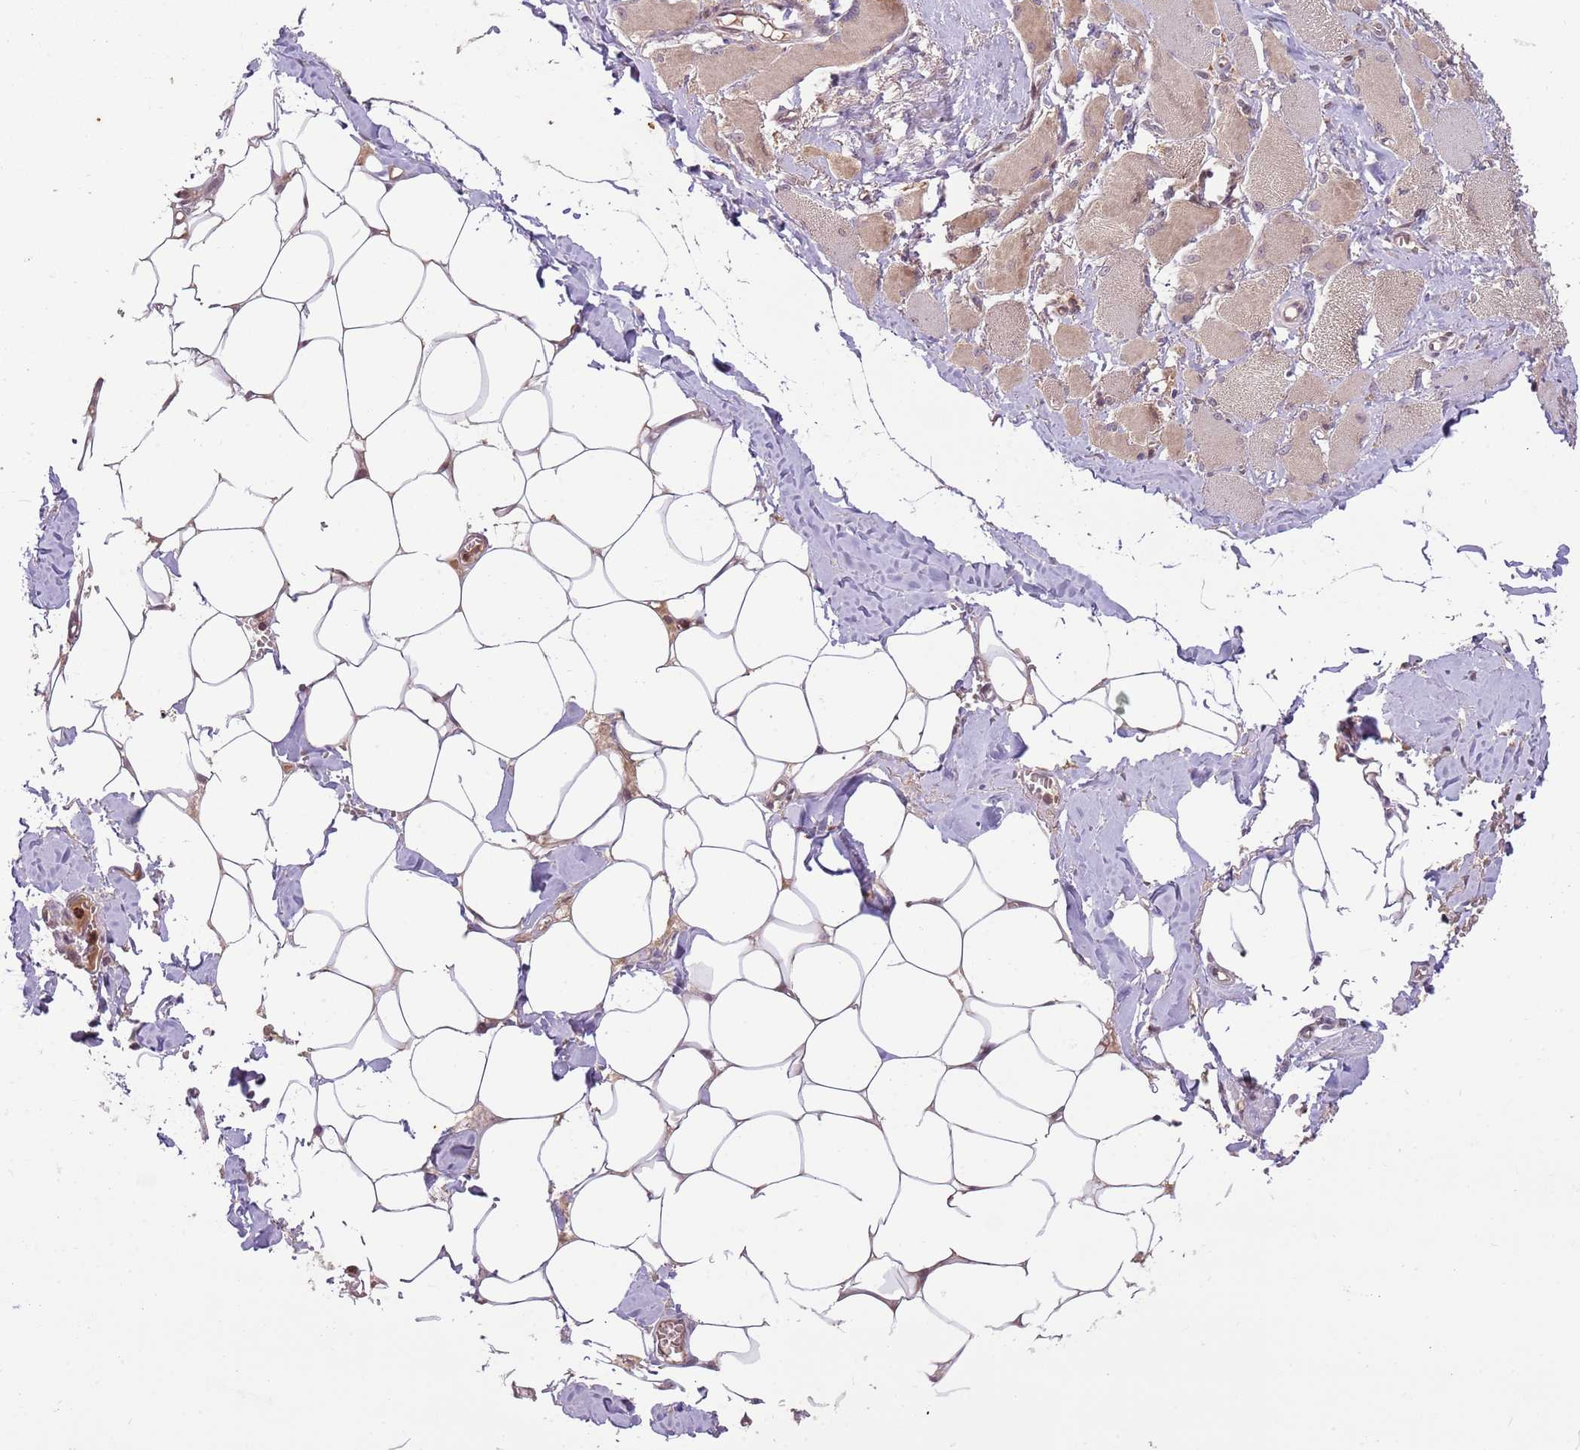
{"staining": {"intensity": "moderate", "quantity": "25%-75%", "location": "cytoplasmic/membranous"}, "tissue": "skeletal muscle", "cell_type": "Myocytes", "image_type": "normal", "snomed": [{"axis": "morphology", "description": "Normal tissue, NOS"}, {"axis": "morphology", "description": "Basal cell carcinoma"}, {"axis": "topography", "description": "Skeletal muscle"}], "caption": "This image demonstrates benign skeletal muscle stained with immunohistochemistry (IHC) to label a protein in brown. The cytoplasmic/membranous of myocytes show moderate positivity for the protein. Nuclei are counter-stained blue.", "gene": "NBPF4", "patient": {"sex": "female", "age": 64}}